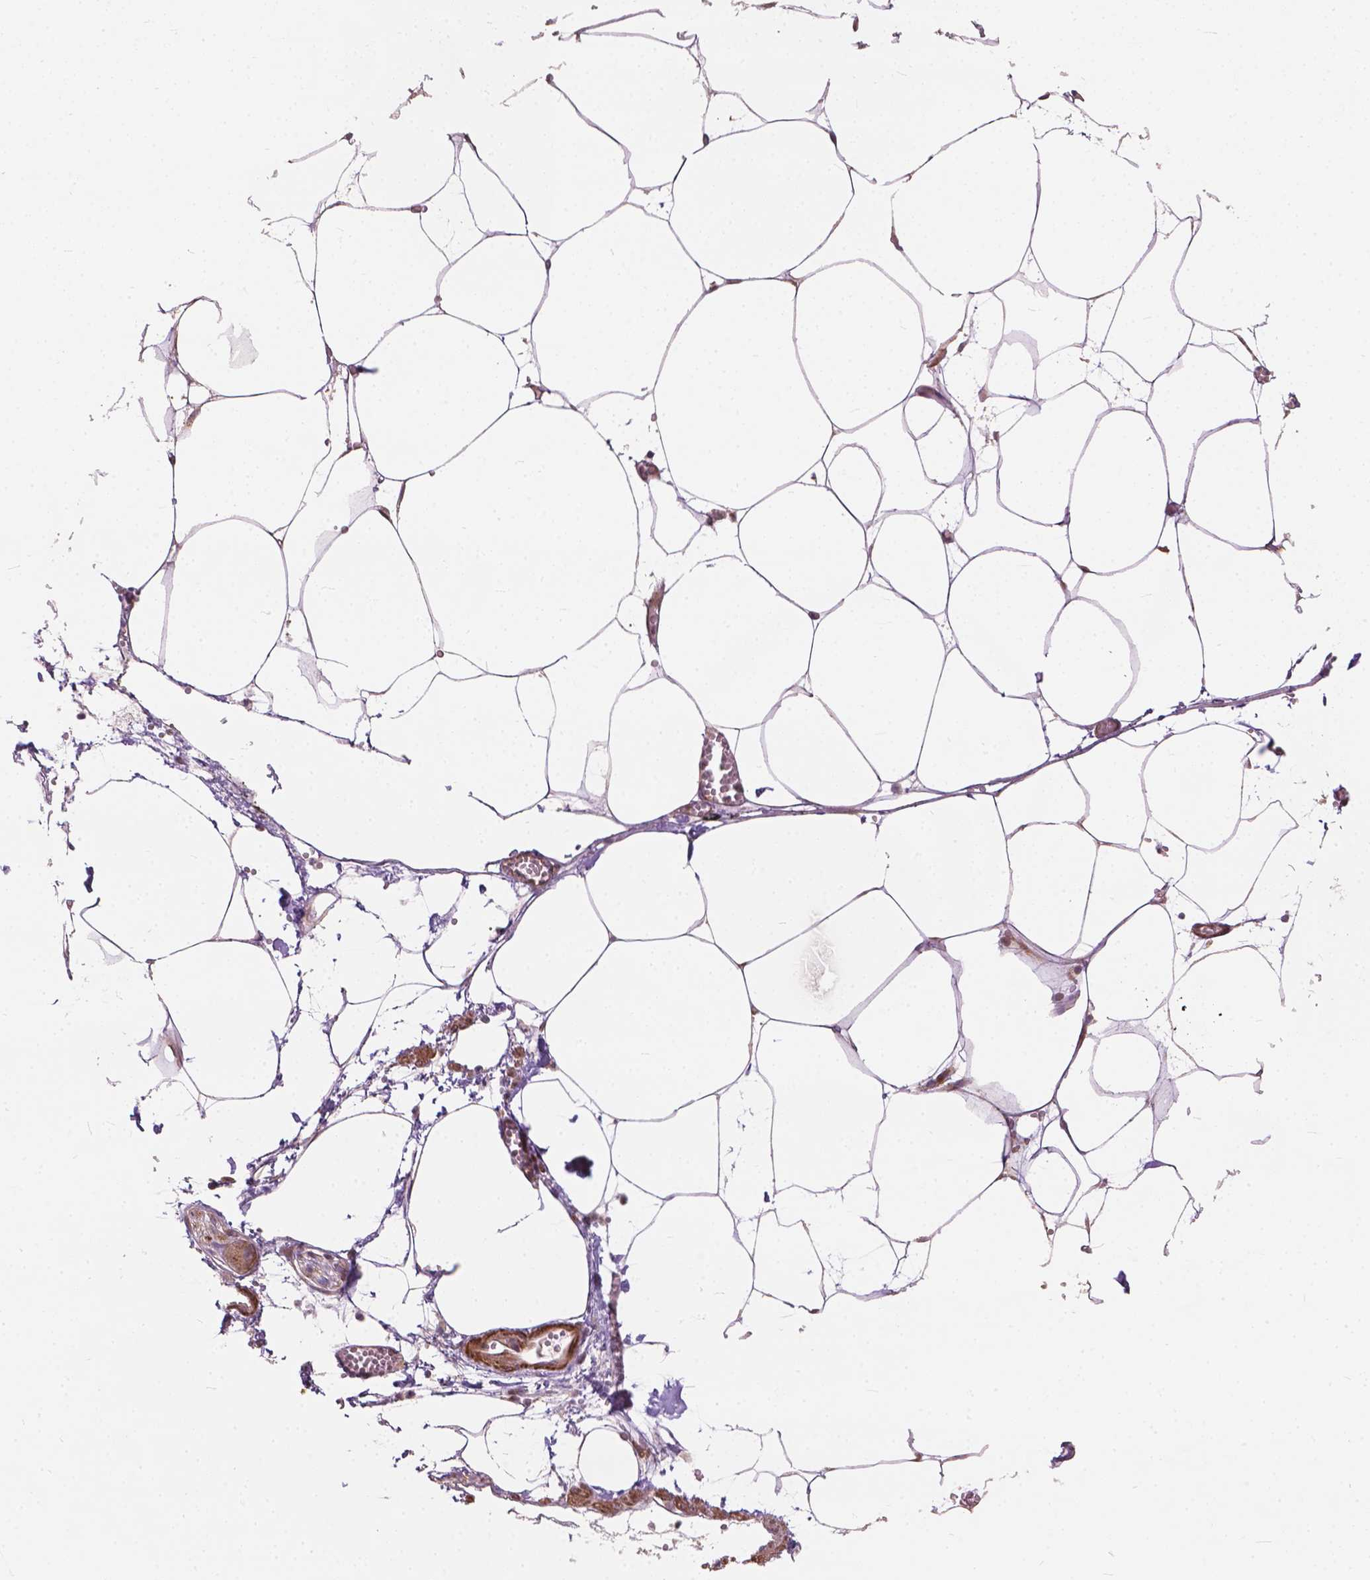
{"staining": {"intensity": "negative", "quantity": "none", "location": "none"}, "tissue": "adipose tissue", "cell_type": "Adipocytes", "image_type": "normal", "snomed": [{"axis": "morphology", "description": "Normal tissue, NOS"}, {"axis": "topography", "description": "Adipose tissue"}, {"axis": "topography", "description": "Pancreas"}, {"axis": "topography", "description": "Peripheral nerve tissue"}], "caption": "An image of adipose tissue stained for a protein exhibits no brown staining in adipocytes. Nuclei are stained in blue.", "gene": "MORN1", "patient": {"sex": "female", "age": 58}}